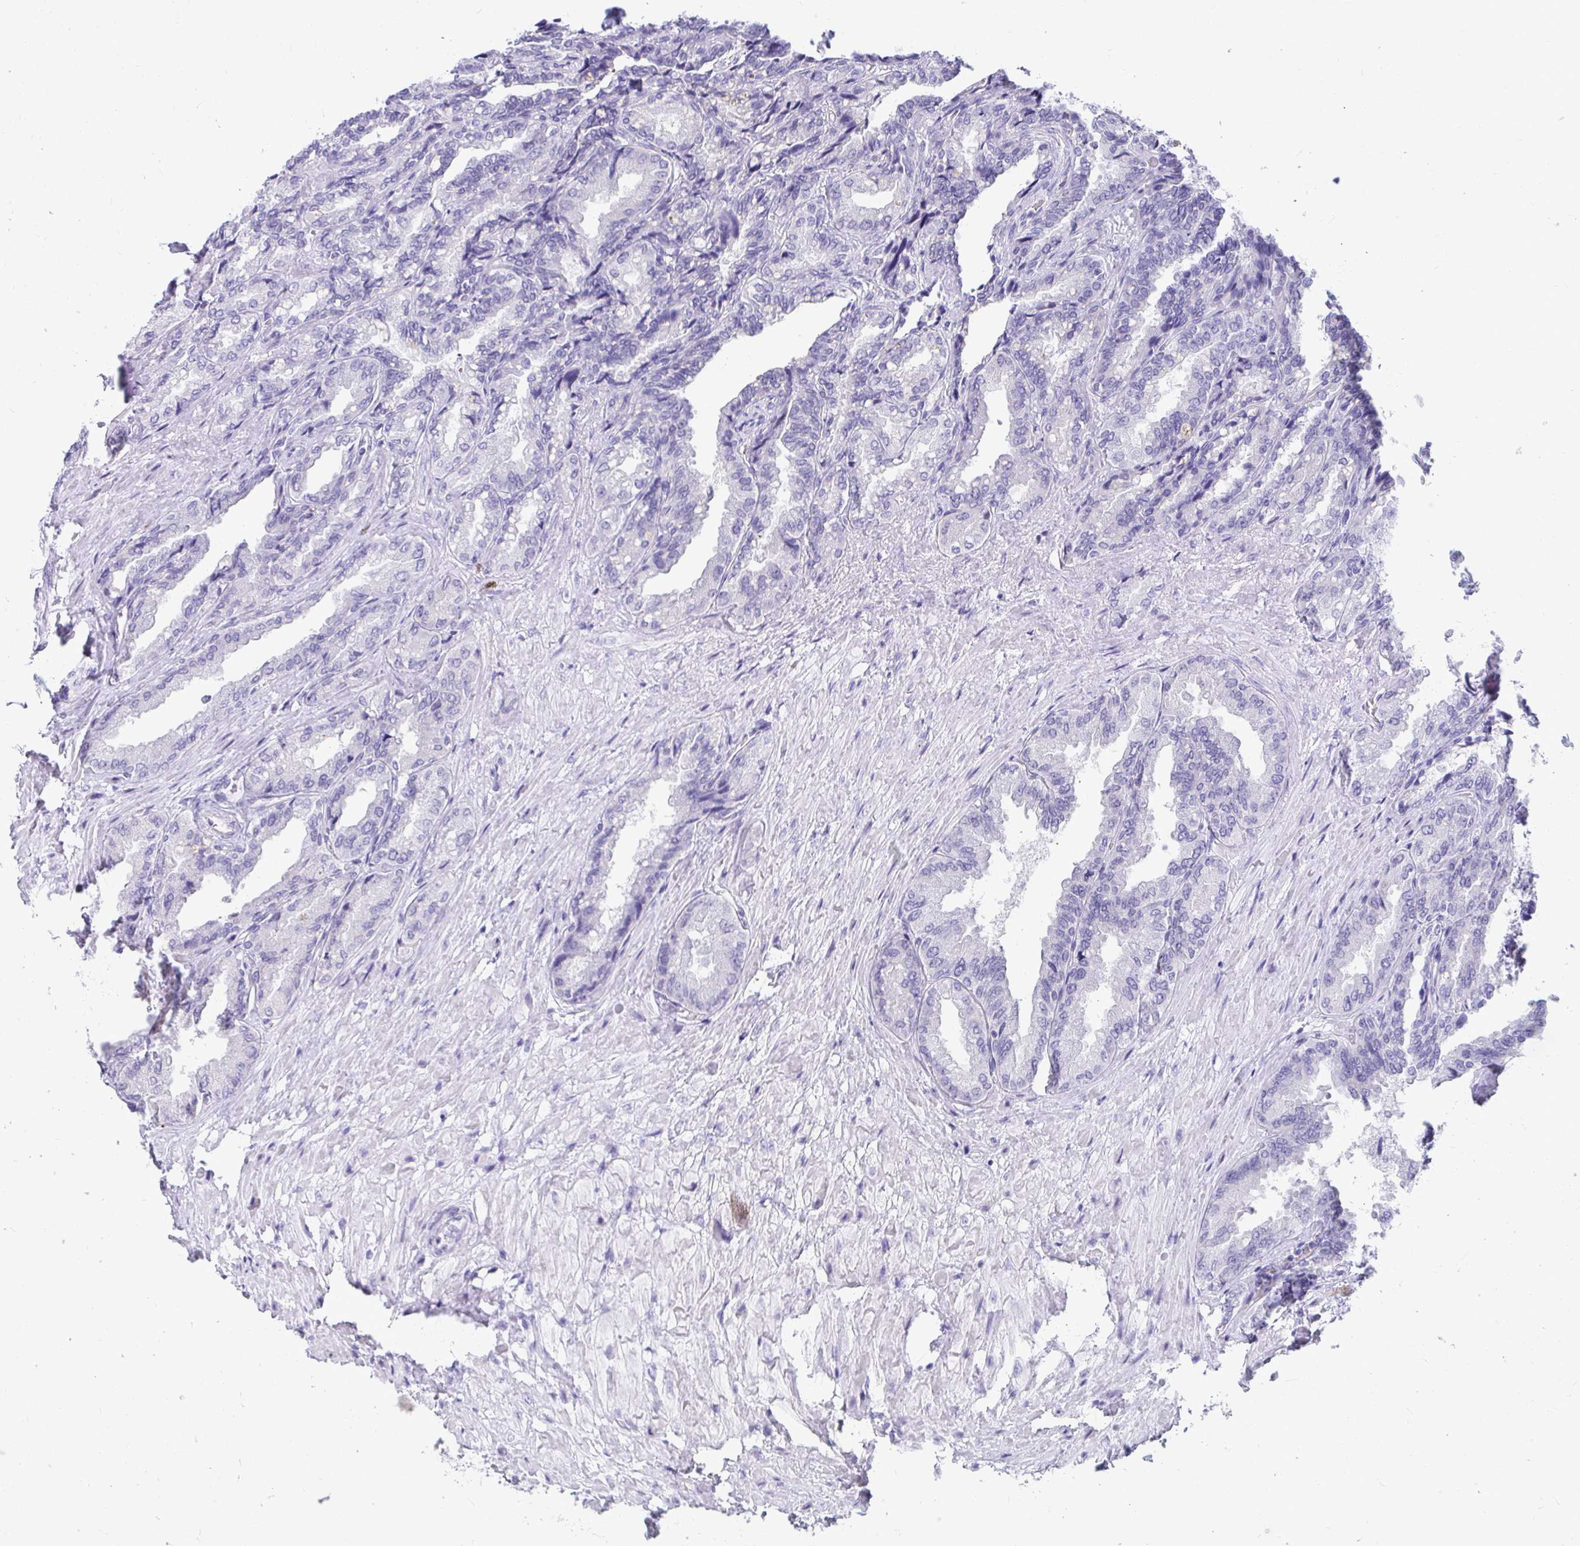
{"staining": {"intensity": "weak", "quantity": "25%-75%", "location": "cytoplasmic/membranous"}, "tissue": "seminal vesicle", "cell_type": "Glandular cells", "image_type": "normal", "snomed": [{"axis": "morphology", "description": "Normal tissue, NOS"}, {"axis": "topography", "description": "Seminal veicle"}], "caption": "Immunohistochemical staining of benign human seminal vesicle demonstrates low levels of weak cytoplasmic/membranous staining in approximately 25%-75% of glandular cells.", "gene": "C19orf81", "patient": {"sex": "male", "age": 68}}